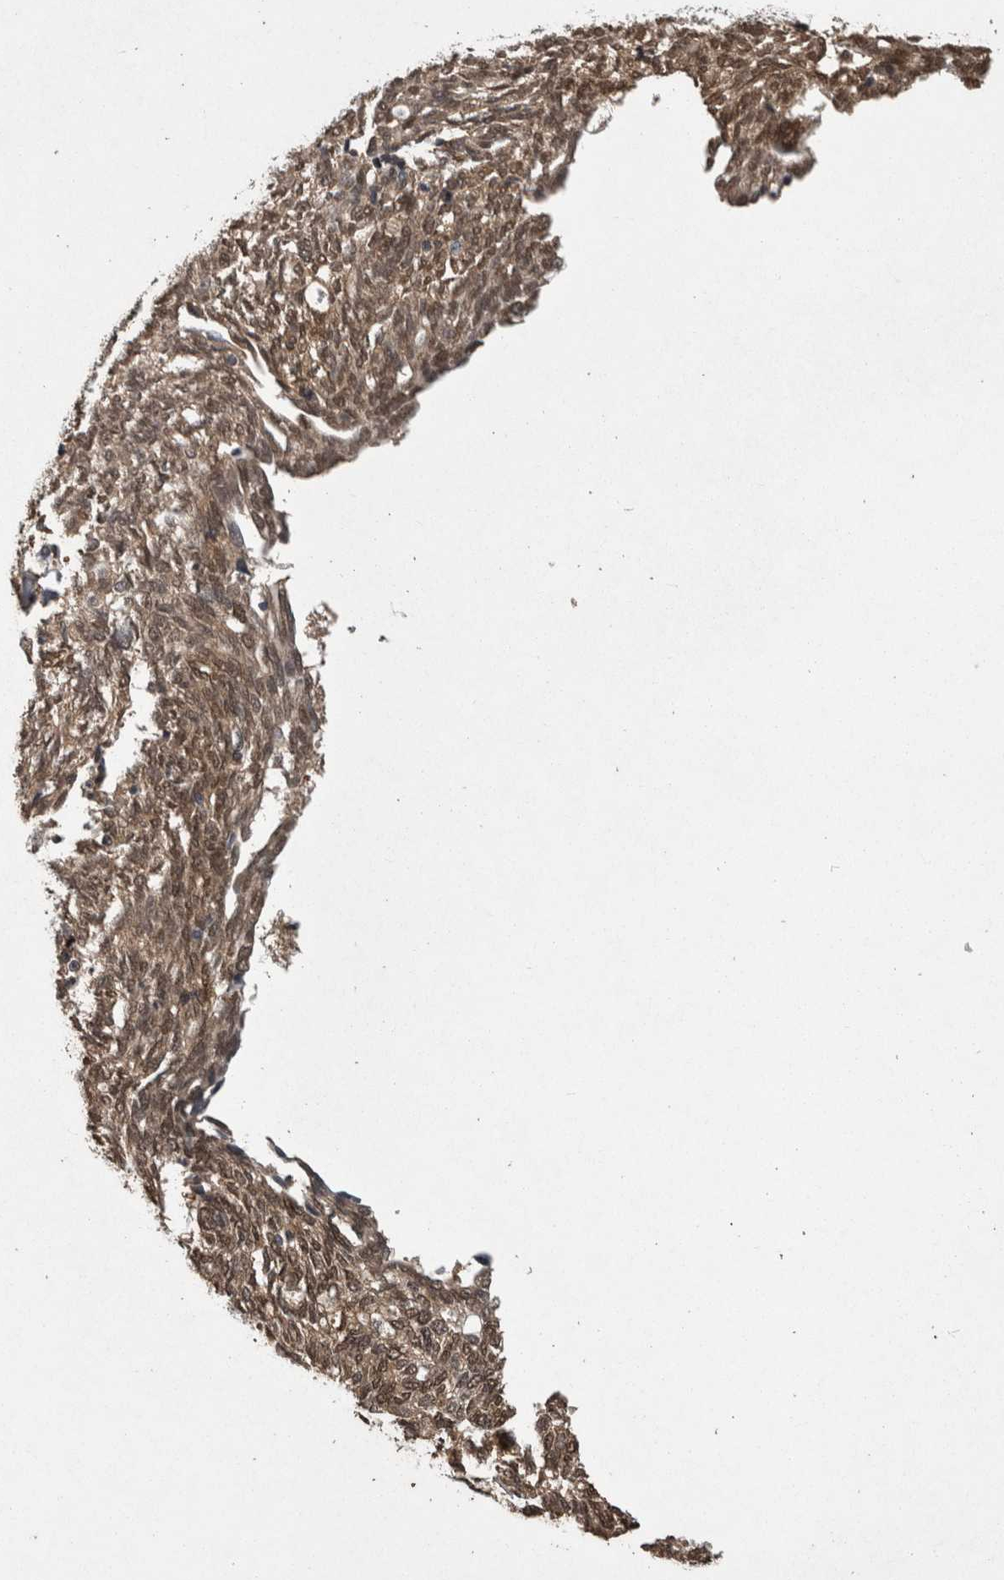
{"staining": {"intensity": "weak", "quantity": ">75%", "location": "cytoplasmic/membranous,nuclear"}, "tissue": "ovarian cancer", "cell_type": "Tumor cells", "image_type": "cancer", "snomed": [{"axis": "morphology", "description": "Cystadenocarcinoma, serous, NOS"}, {"axis": "topography", "description": "Ovary"}], "caption": "IHC image of neoplastic tissue: serous cystadenocarcinoma (ovarian) stained using IHC demonstrates low levels of weak protein expression localized specifically in the cytoplasmic/membranous and nuclear of tumor cells, appearing as a cytoplasmic/membranous and nuclear brown color.", "gene": "LXN", "patient": {"sex": "female", "age": 79}}